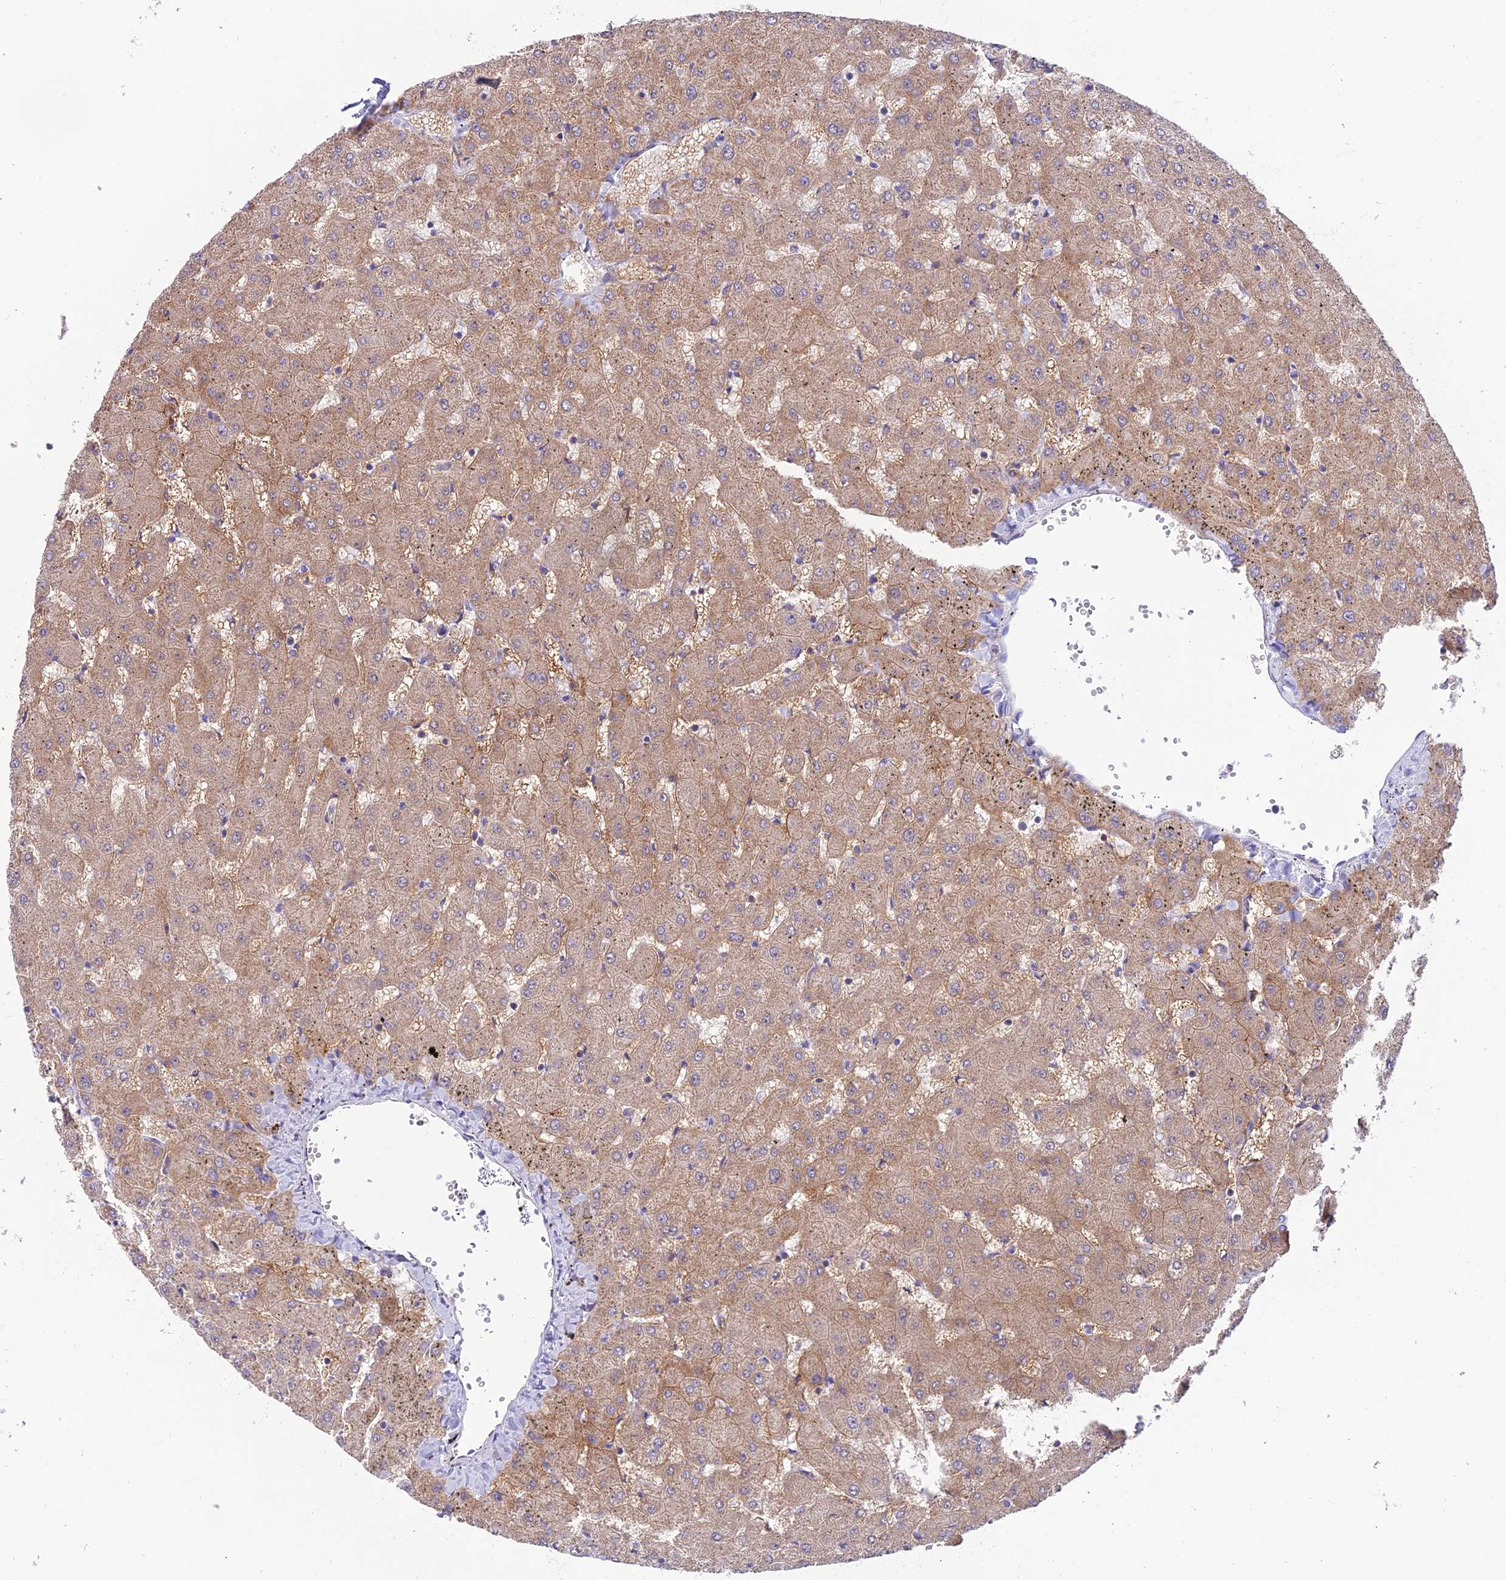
{"staining": {"intensity": "weak", "quantity": "<25%", "location": "cytoplasmic/membranous"}, "tissue": "liver", "cell_type": "Cholangiocytes", "image_type": "normal", "snomed": [{"axis": "morphology", "description": "Normal tissue, NOS"}, {"axis": "topography", "description": "Liver"}], "caption": "There is no significant positivity in cholangiocytes of liver. (DAB immunohistochemistry (IHC) with hematoxylin counter stain).", "gene": "SLC10A1", "patient": {"sex": "female", "age": 63}}